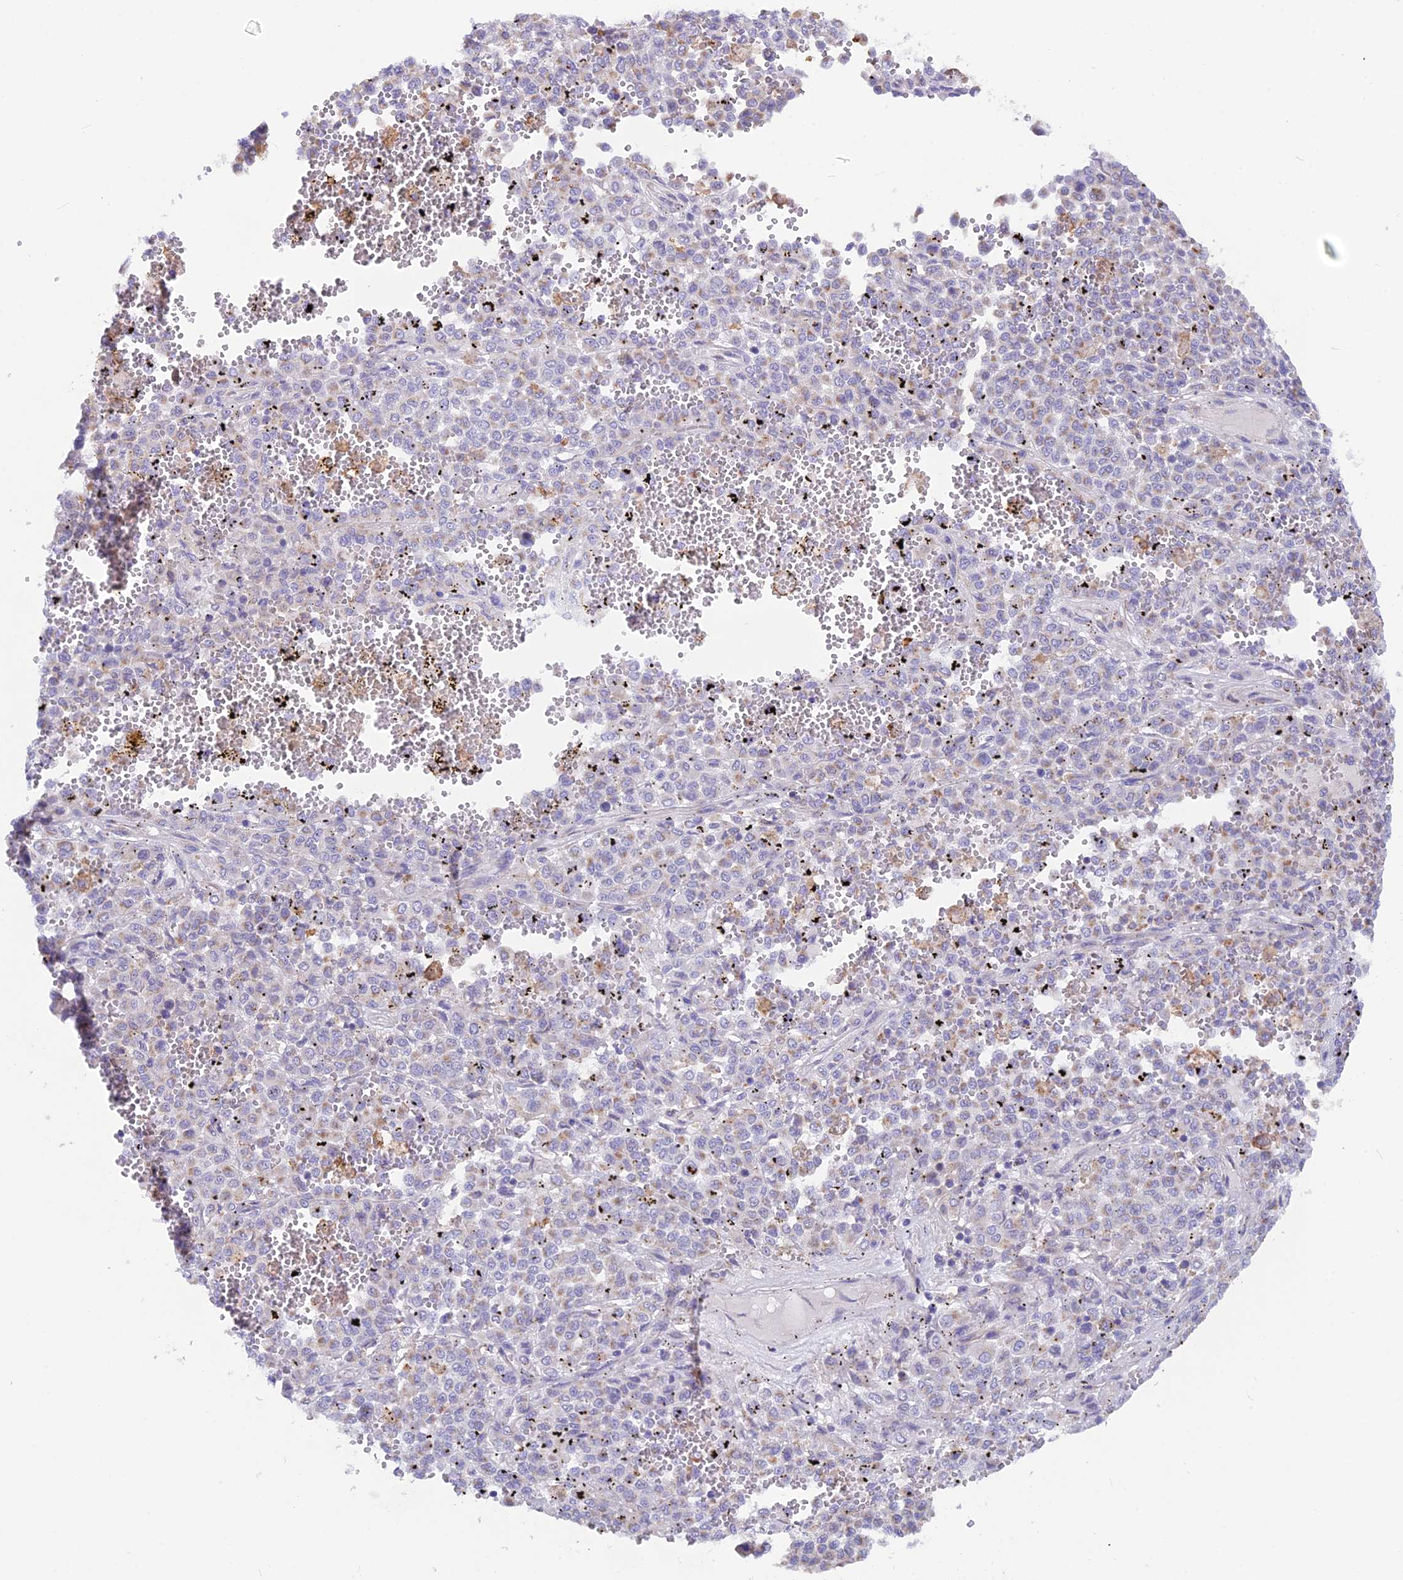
{"staining": {"intensity": "weak", "quantity": "25%-75%", "location": "cytoplasmic/membranous"}, "tissue": "melanoma", "cell_type": "Tumor cells", "image_type": "cancer", "snomed": [{"axis": "morphology", "description": "Malignant melanoma, Metastatic site"}, {"axis": "topography", "description": "Pancreas"}], "caption": "IHC image of neoplastic tissue: malignant melanoma (metastatic site) stained using immunohistochemistry demonstrates low levels of weak protein expression localized specifically in the cytoplasmic/membranous of tumor cells, appearing as a cytoplasmic/membranous brown color.", "gene": "PLAC9", "patient": {"sex": "female", "age": 30}}